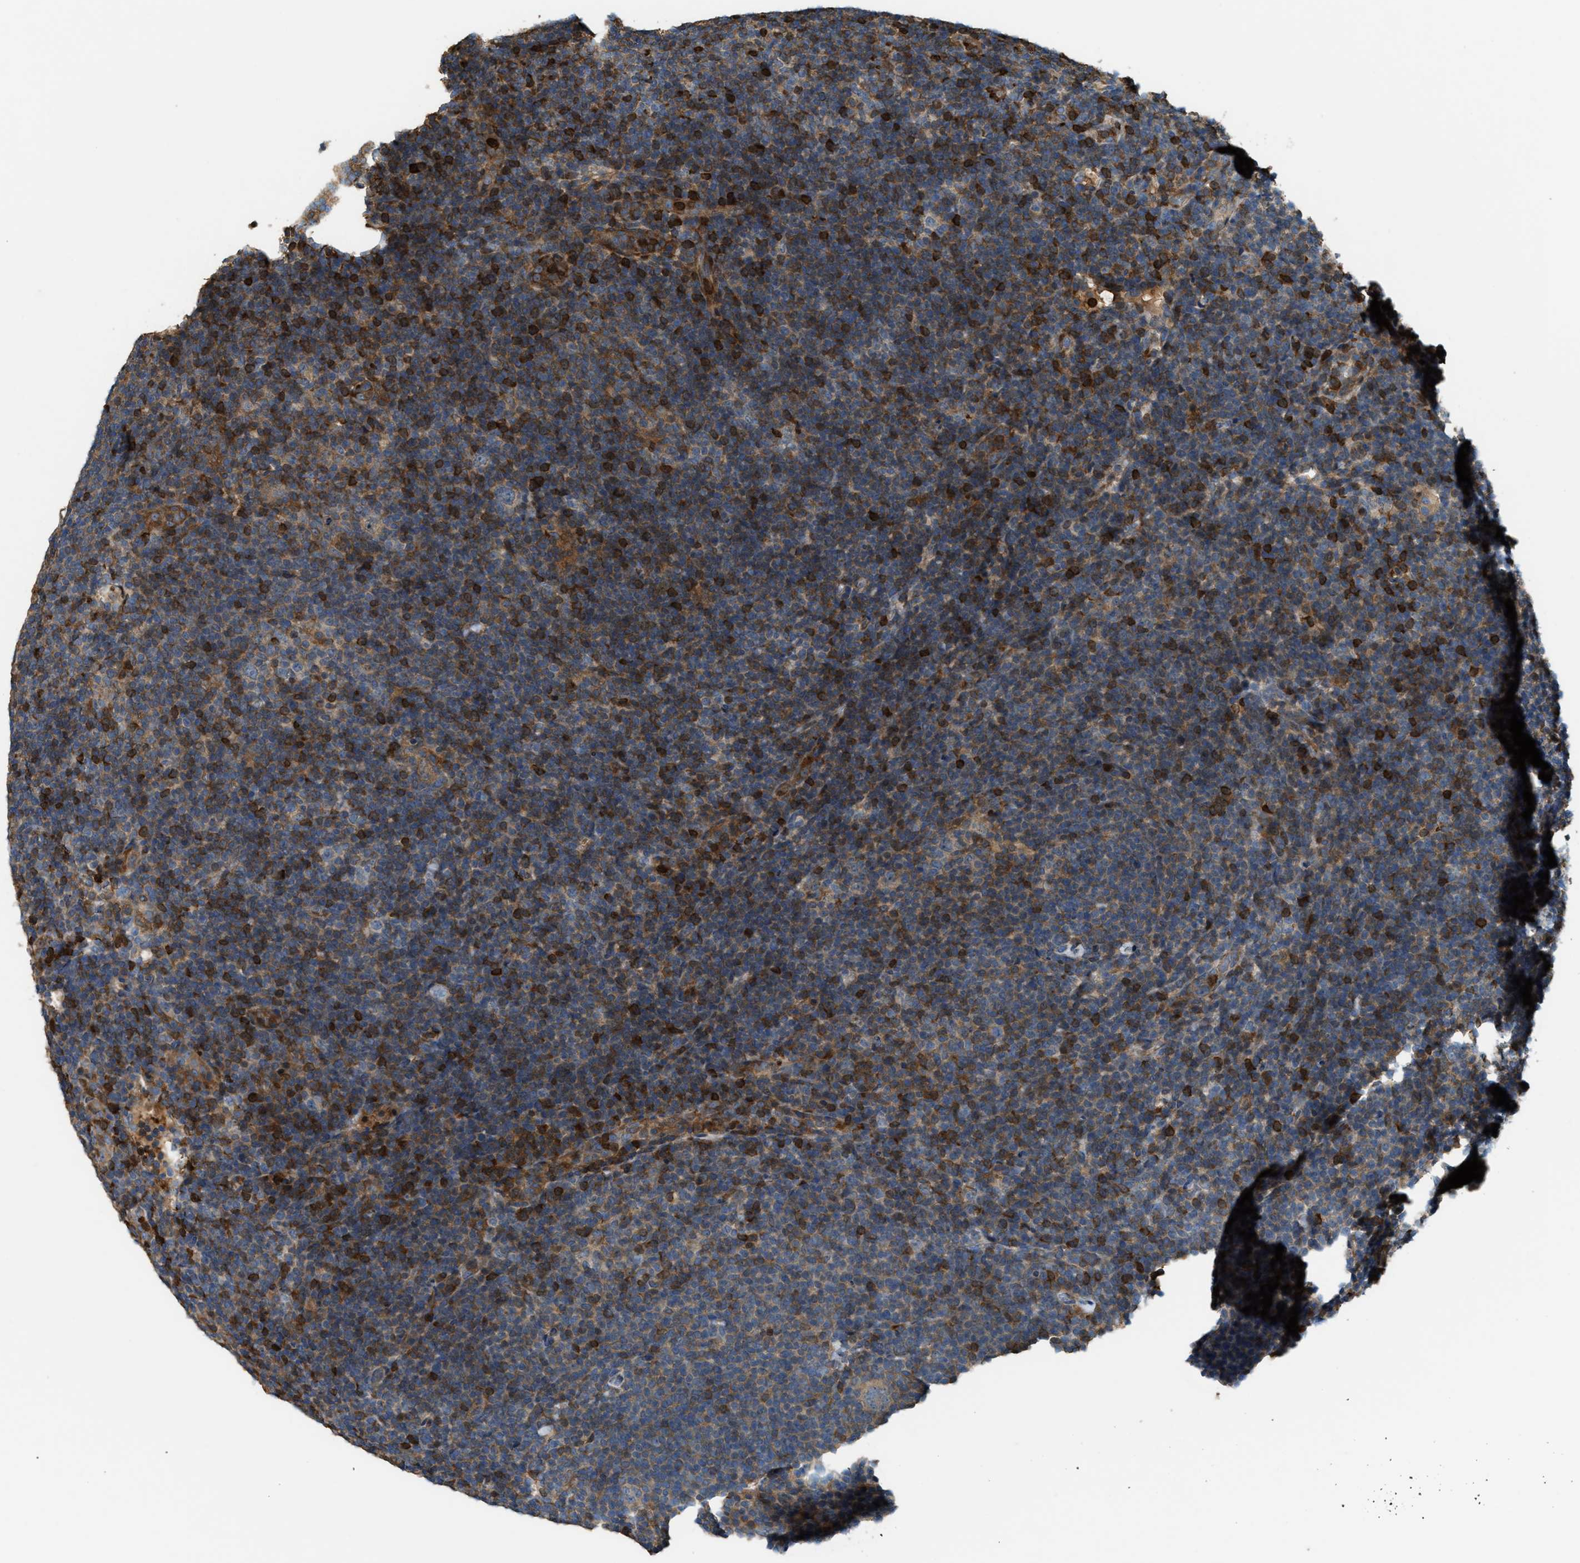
{"staining": {"intensity": "weak", "quantity": ">75%", "location": "cytoplasmic/membranous"}, "tissue": "lymphoma", "cell_type": "Tumor cells", "image_type": "cancer", "snomed": [{"axis": "morphology", "description": "Hodgkin's disease, NOS"}, {"axis": "topography", "description": "Lymph node"}], "caption": "Immunohistochemical staining of human lymphoma exhibits weak cytoplasmic/membranous protein expression in approximately >75% of tumor cells.", "gene": "SERPINB5", "patient": {"sex": "female", "age": 57}}